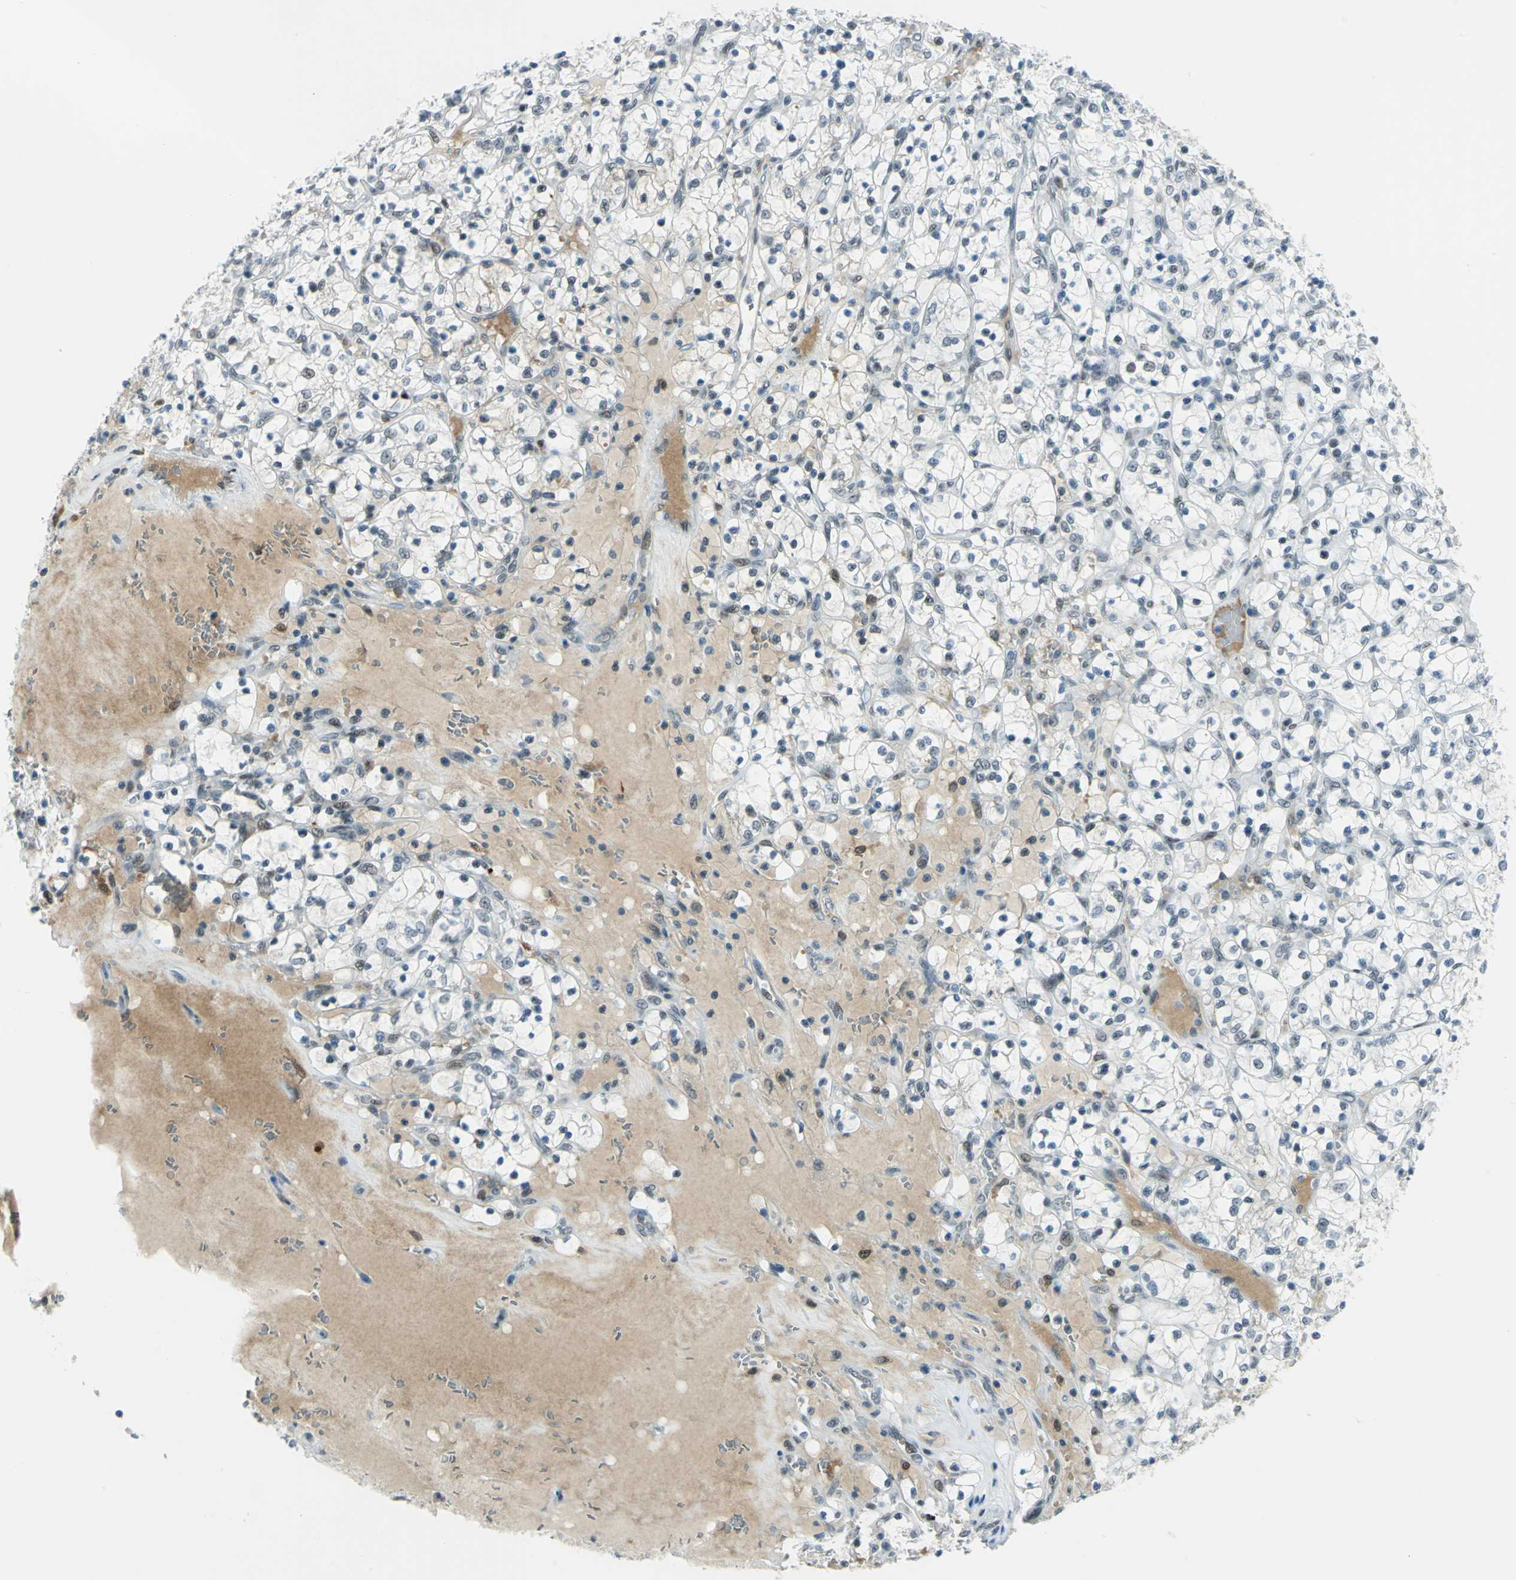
{"staining": {"intensity": "weak", "quantity": "<25%", "location": "nuclear"}, "tissue": "renal cancer", "cell_type": "Tumor cells", "image_type": "cancer", "snomed": [{"axis": "morphology", "description": "Adenocarcinoma, NOS"}, {"axis": "topography", "description": "Kidney"}], "caption": "DAB immunohistochemical staining of renal cancer exhibits no significant positivity in tumor cells. (Brightfield microscopy of DAB IHC at high magnification).", "gene": "MTMR10", "patient": {"sex": "female", "age": 69}}